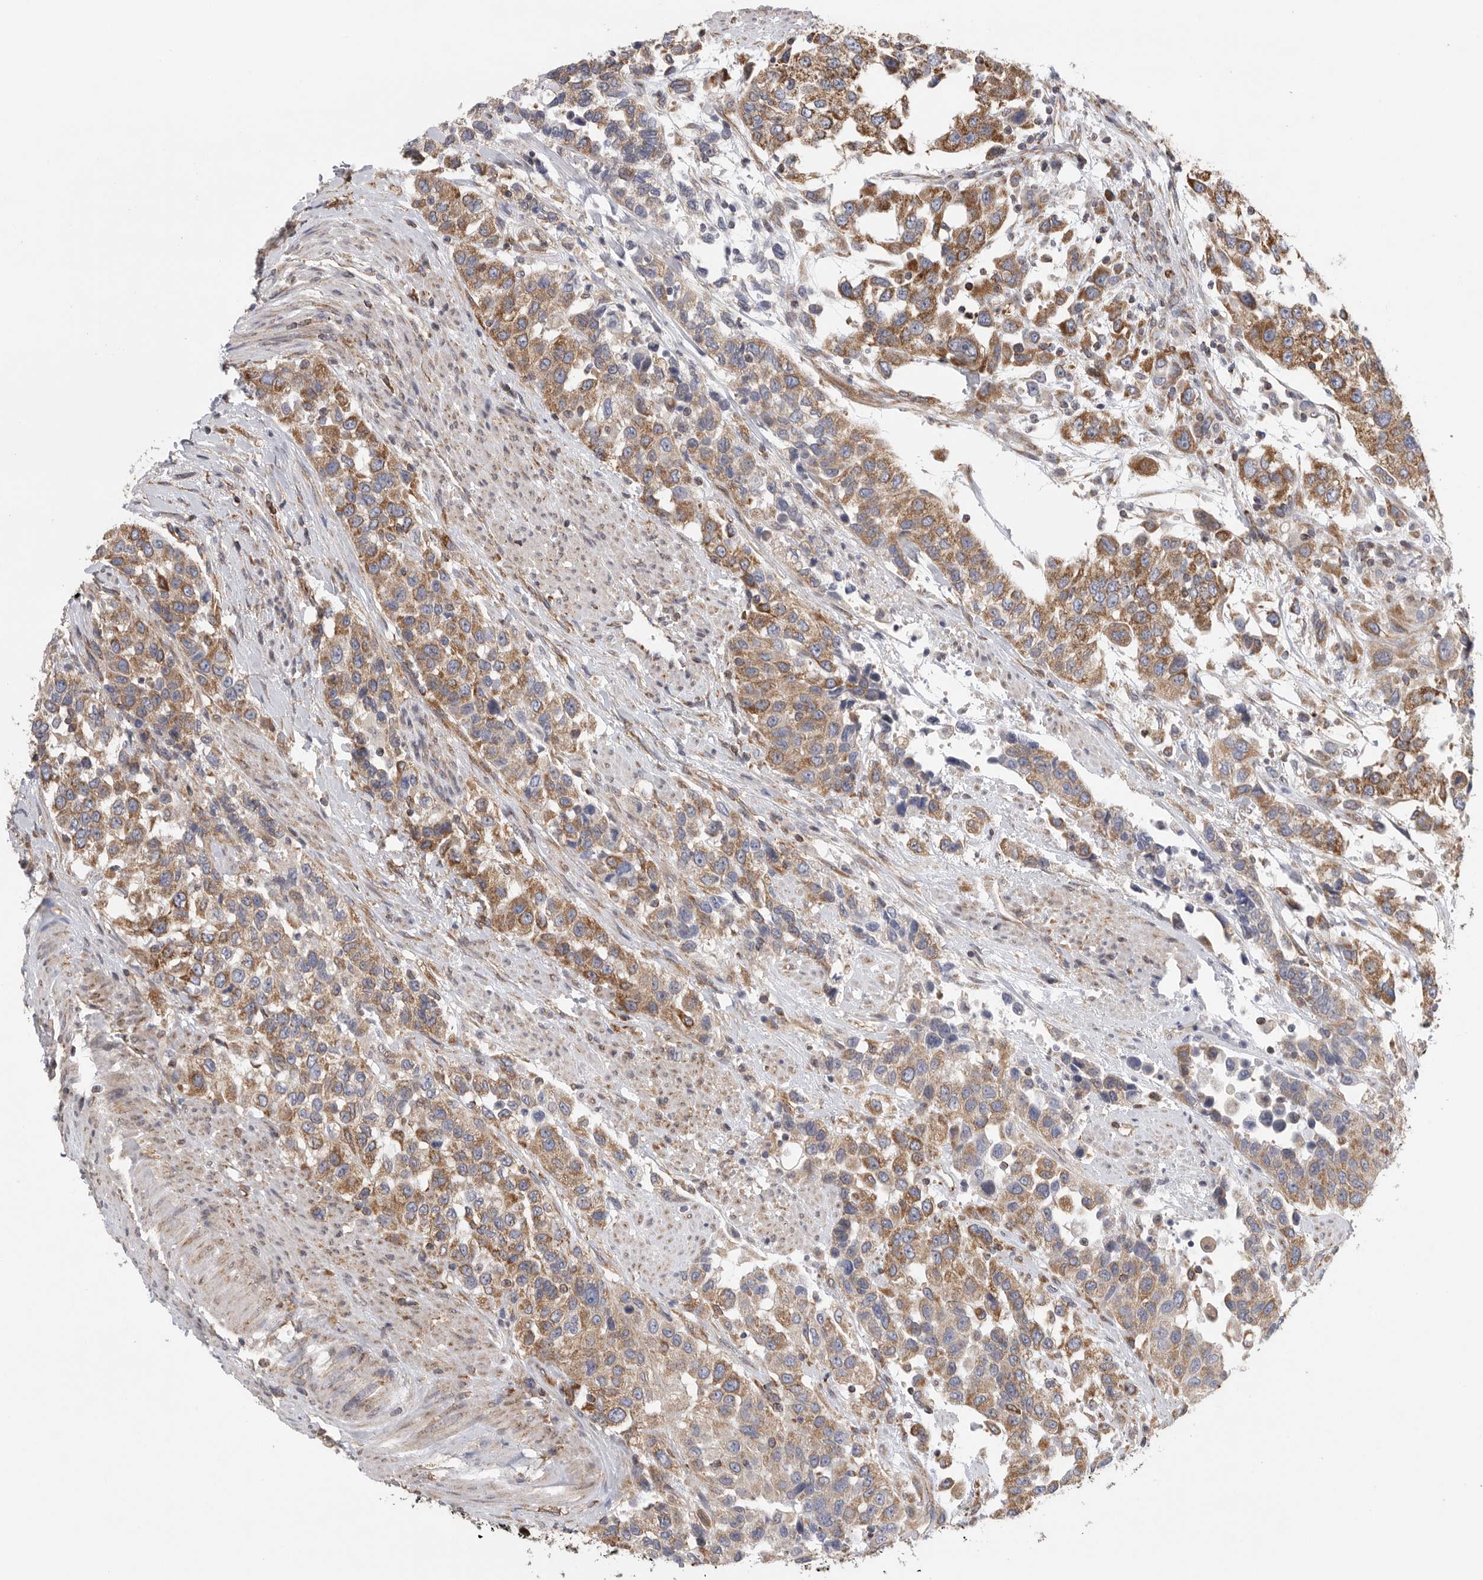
{"staining": {"intensity": "moderate", "quantity": ">75%", "location": "cytoplasmic/membranous"}, "tissue": "urothelial cancer", "cell_type": "Tumor cells", "image_type": "cancer", "snomed": [{"axis": "morphology", "description": "Urothelial carcinoma, High grade"}, {"axis": "topography", "description": "Urinary bladder"}], "caption": "Protein staining demonstrates moderate cytoplasmic/membranous expression in about >75% of tumor cells in urothelial cancer.", "gene": "FKBP8", "patient": {"sex": "female", "age": 80}}